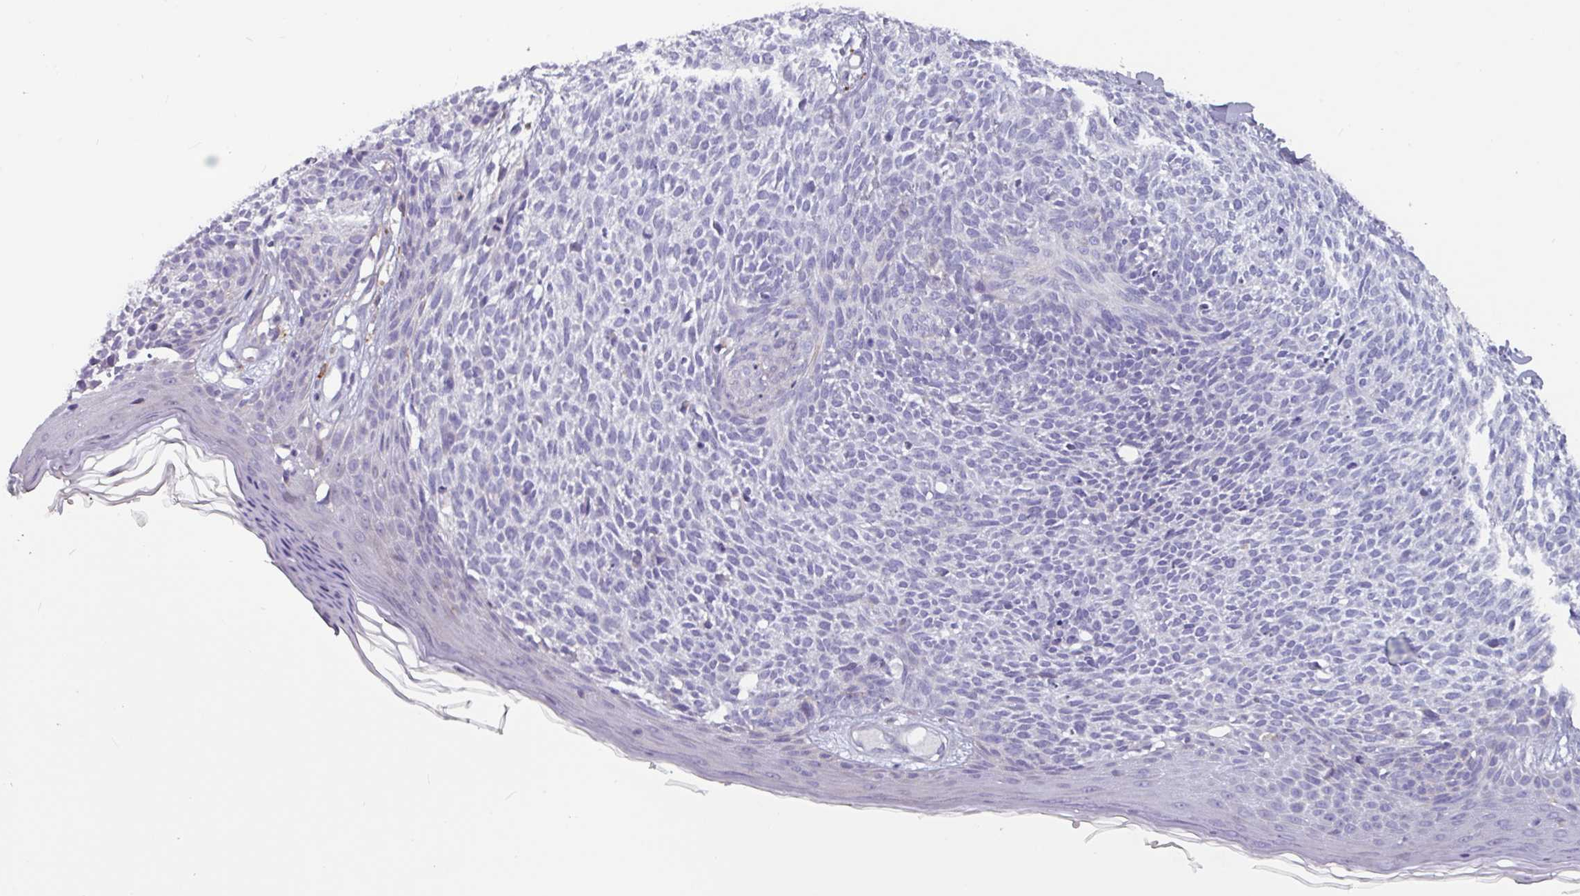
{"staining": {"intensity": "negative", "quantity": "none", "location": "none"}, "tissue": "skin cancer", "cell_type": "Tumor cells", "image_type": "cancer", "snomed": [{"axis": "morphology", "description": "Basal cell carcinoma"}, {"axis": "topography", "description": "Skin"}], "caption": "Human basal cell carcinoma (skin) stained for a protein using immunohistochemistry displays no expression in tumor cells.", "gene": "ADGRE1", "patient": {"sex": "female", "age": 66}}